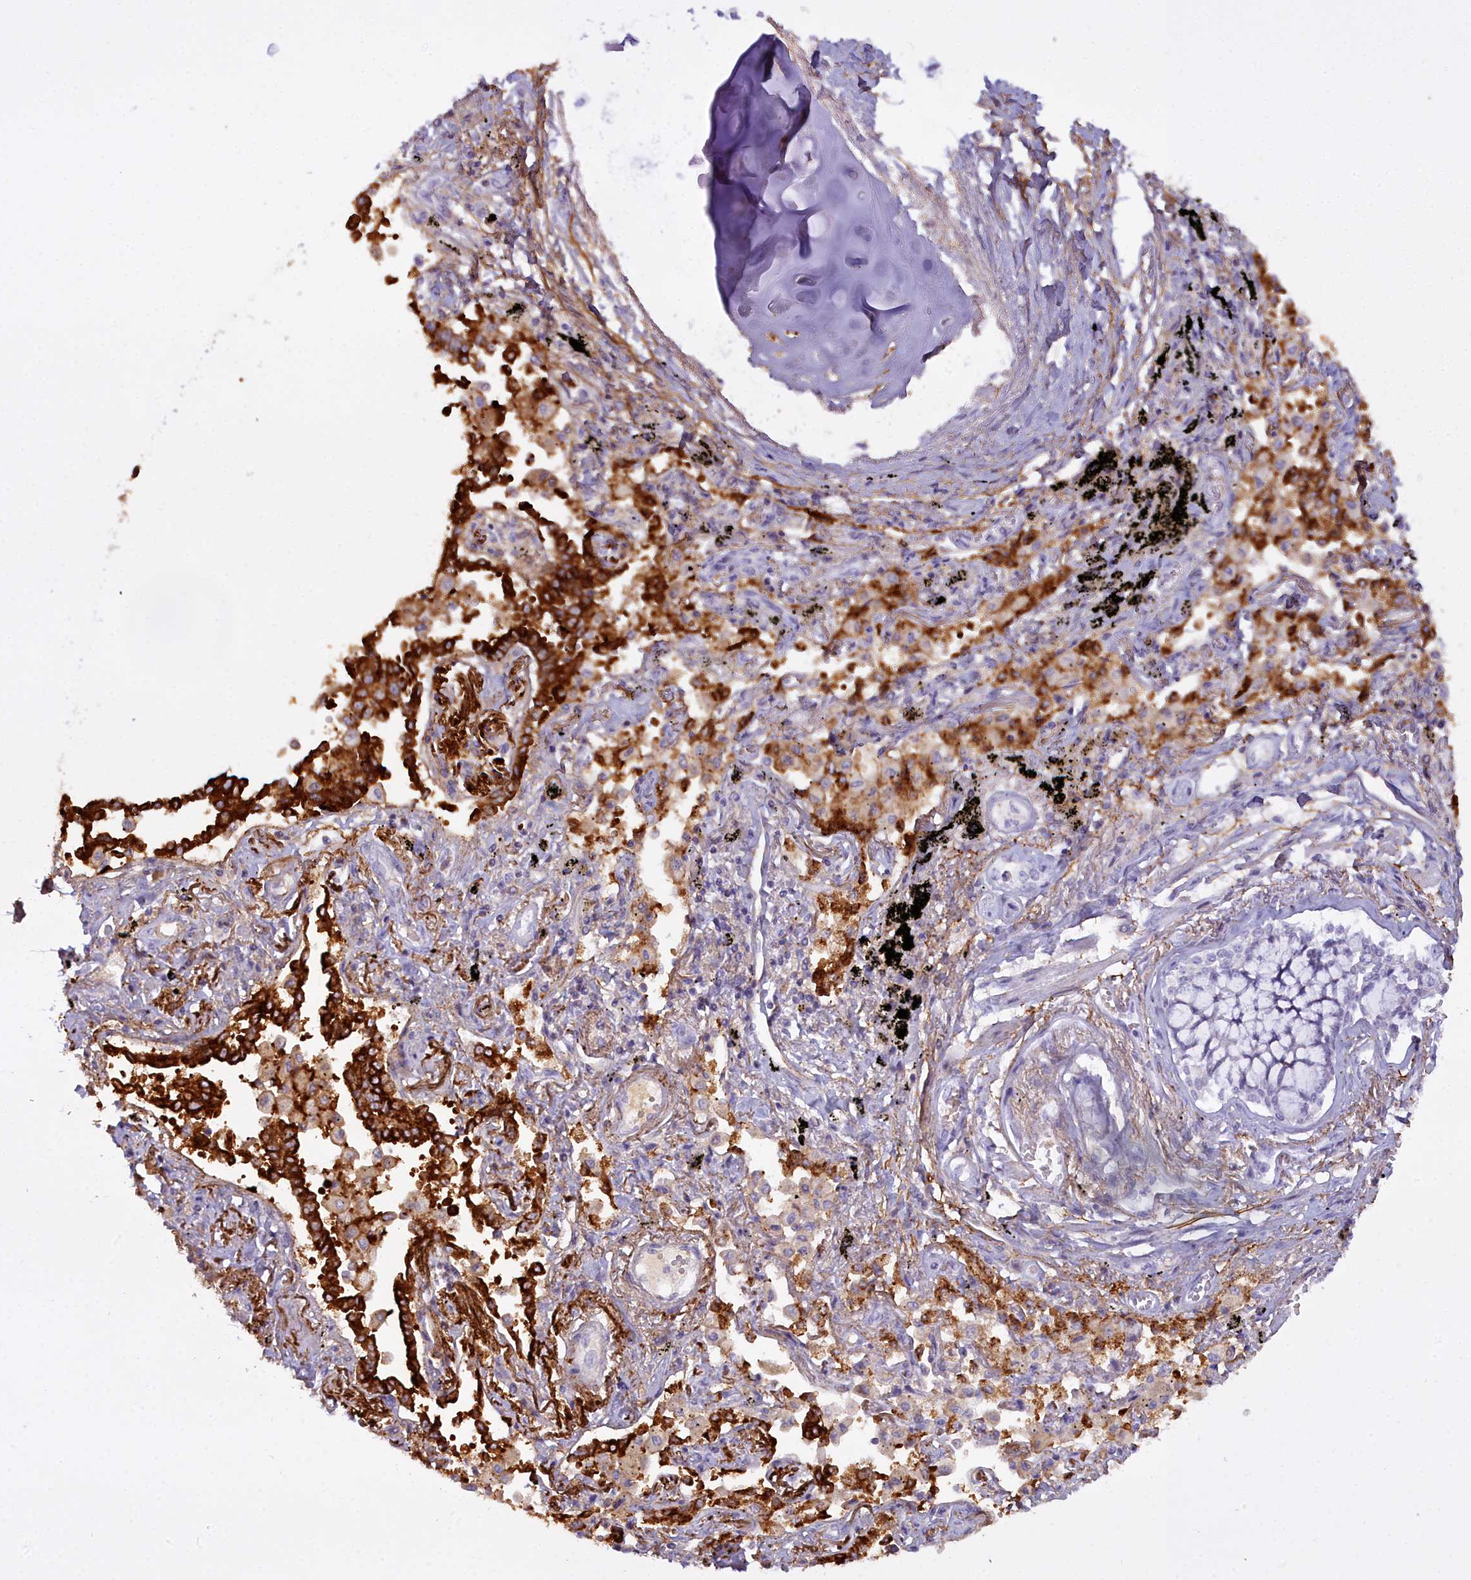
{"staining": {"intensity": "strong", "quantity": ">75%", "location": "cytoplasmic/membranous"}, "tissue": "lung cancer", "cell_type": "Tumor cells", "image_type": "cancer", "snomed": [{"axis": "morphology", "description": "Adenocarcinoma, NOS"}, {"axis": "topography", "description": "Lung"}], "caption": "A micrograph of human adenocarcinoma (lung) stained for a protein demonstrates strong cytoplasmic/membranous brown staining in tumor cells. The protein is shown in brown color, while the nuclei are stained blue.", "gene": "OSTN", "patient": {"sex": "male", "age": 67}}